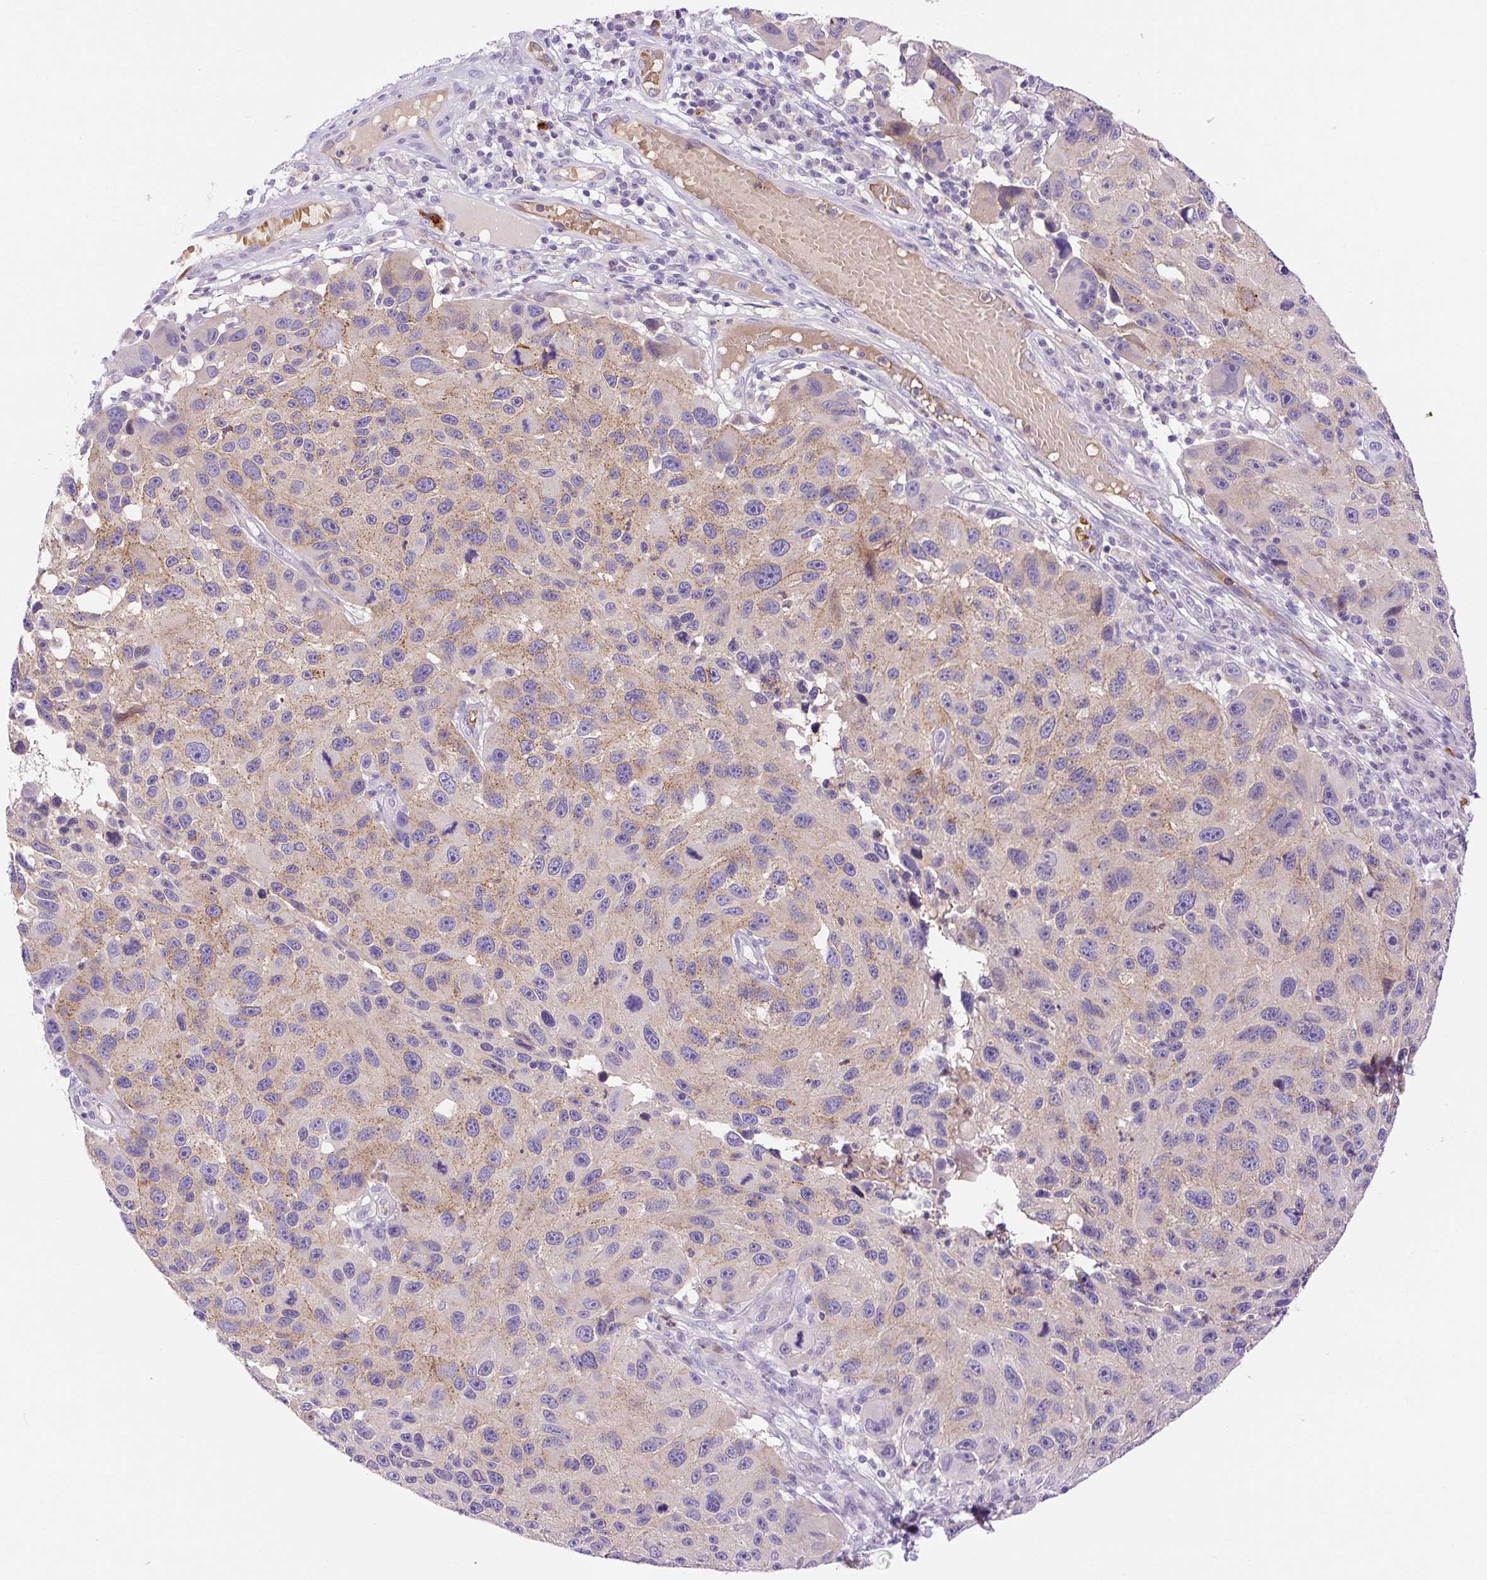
{"staining": {"intensity": "weak", "quantity": "25%-75%", "location": "cytoplasmic/membranous"}, "tissue": "melanoma", "cell_type": "Tumor cells", "image_type": "cancer", "snomed": [{"axis": "morphology", "description": "Malignant melanoma, NOS"}, {"axis": "topography", "description": "Skin"}], "caption": "The immunohistochemical stain highlights weak cytoplasmic/membranous expression in tumor cells of malignant melanoma tissue. Using DAB (brown) and hematoxylin (blue) stains, captured at high magnification using brightfield microscopy.", "gene": "LHFPL5", "patient": {"sex": "male", "age": 53}}